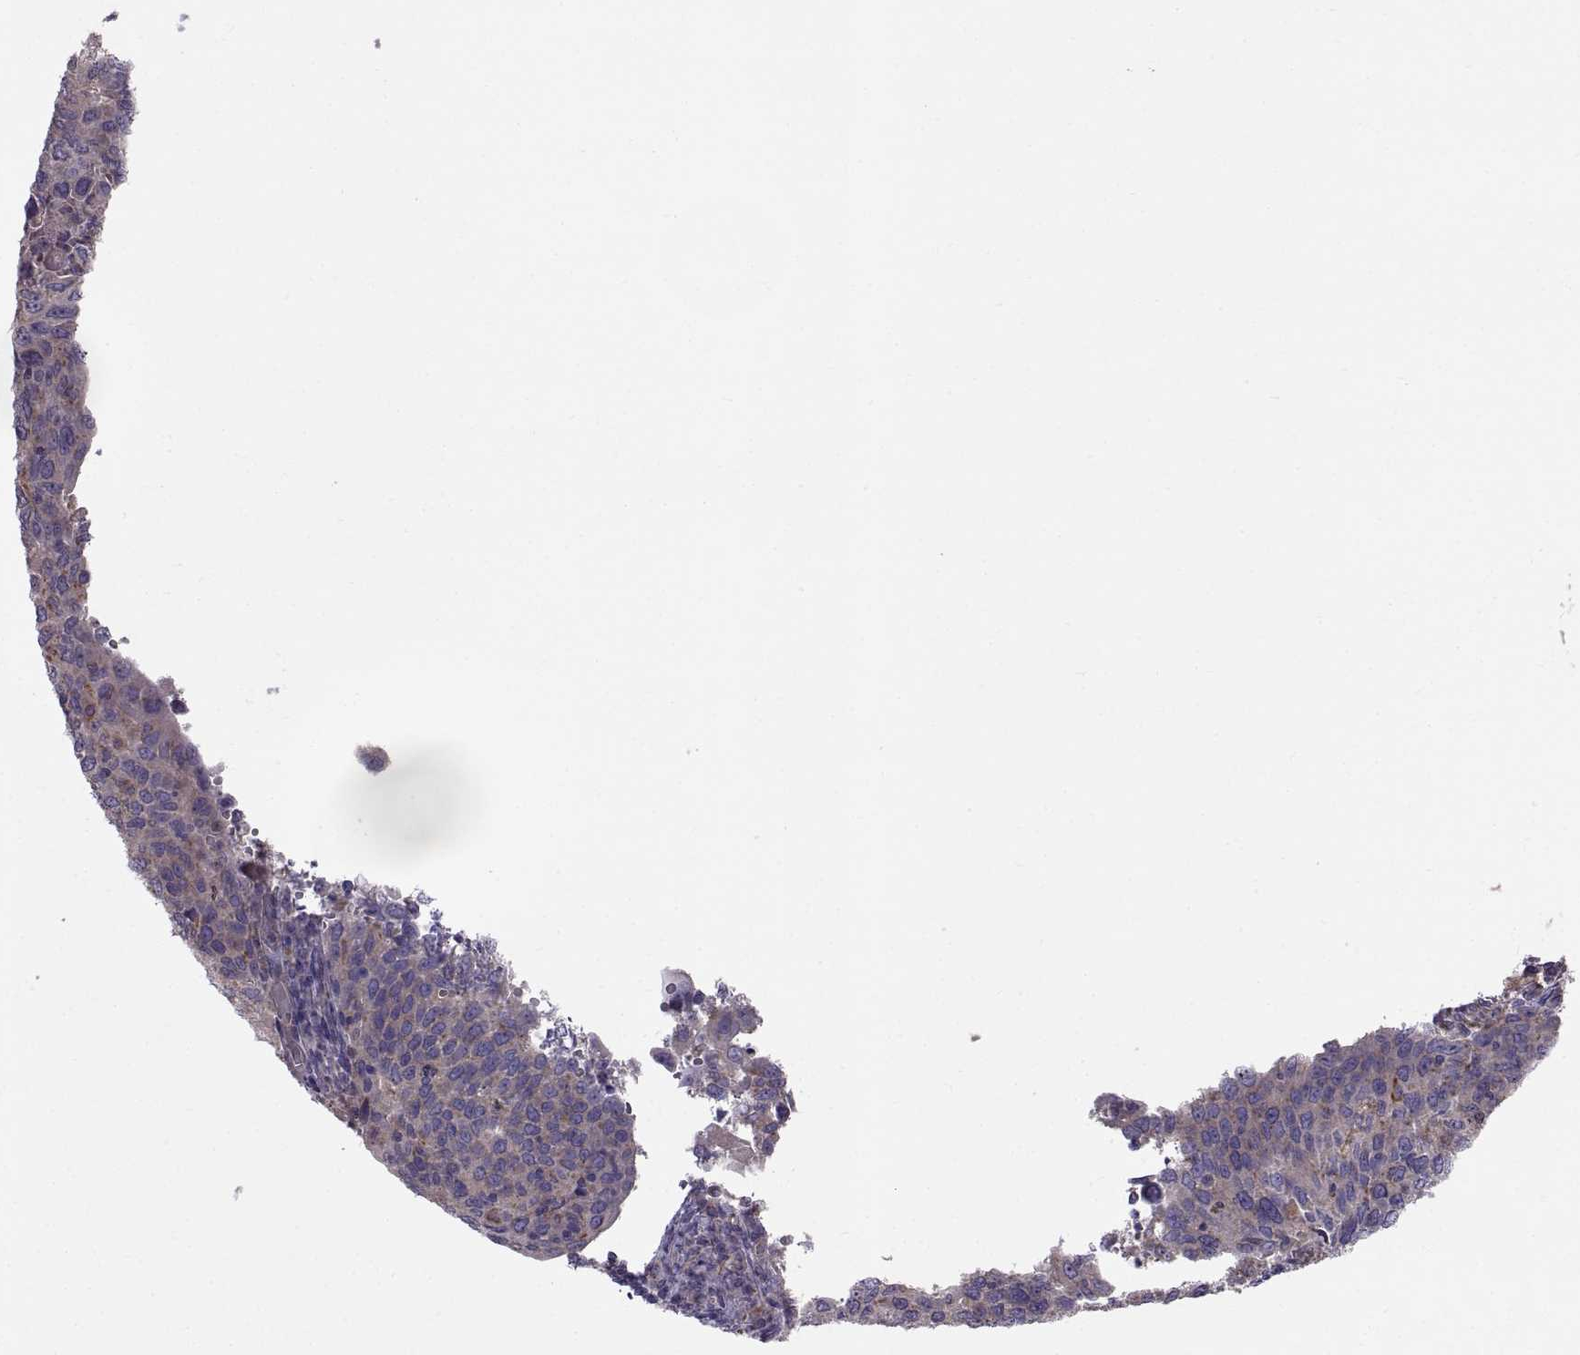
{"staining": {"intensity": "weak", "quantity": "<25%", "location": "cytoplasmic/membranous"}, "tissue": "cervical cancer", "cell_type": "Tumor cells", "image_type": "cancer", "snomed": [{"axis": "morphology", "description": "Squamous cell carcinoma, NOS"}, {"axis": "topography", "description": "Cervix"}], "caption": "Cervical cancer was stained to show a protein in brown. There is no significant staining in tumor cells.", "gene": "ARSL", "patient": {"sex": "female", "age": 54}}